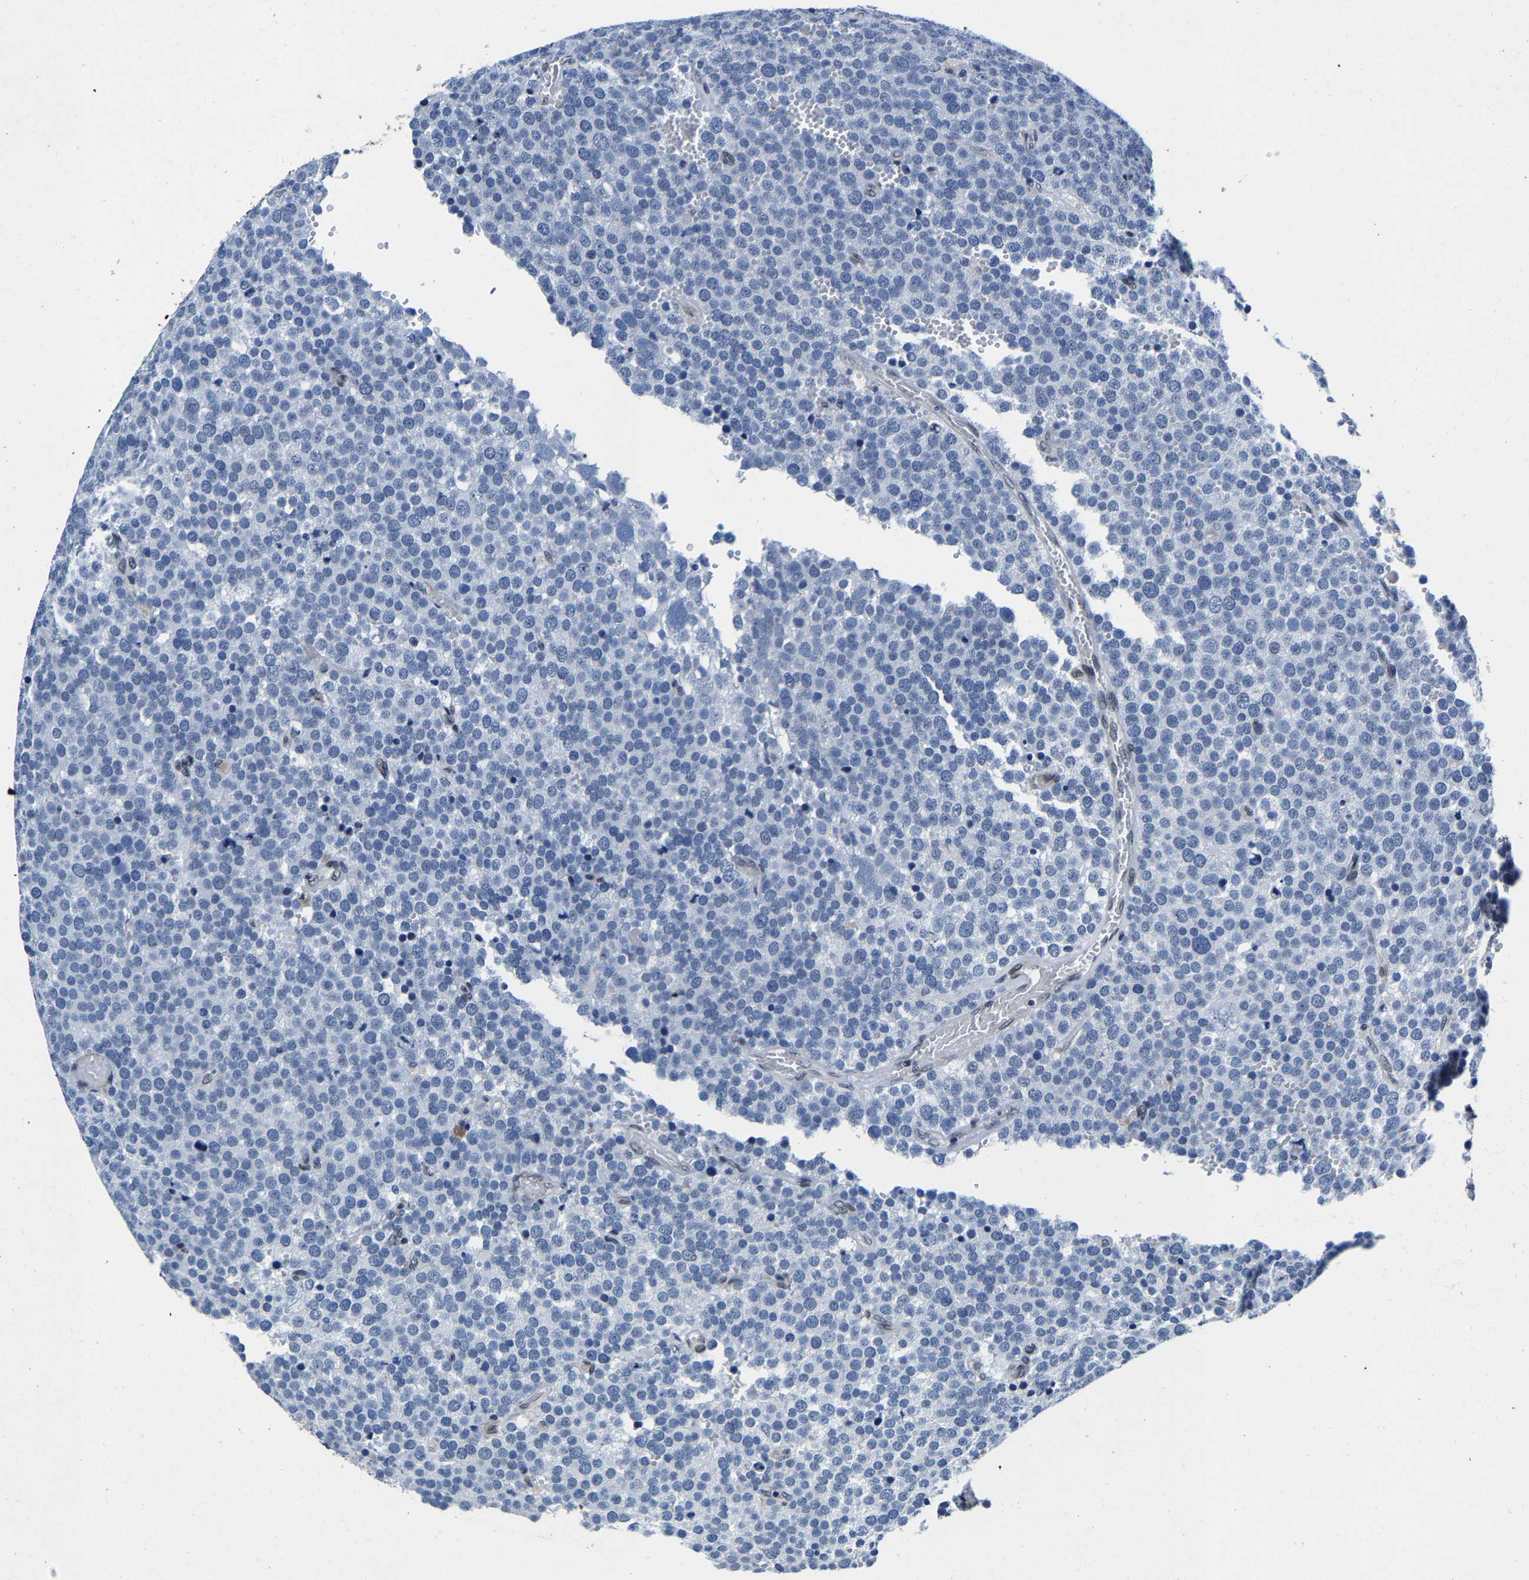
{"staining": {"intensity": "negative", "quantity": "none", "location": "none"}, "tissue": "testis cancer", "cell_type": "Tumor cells", "image_type": "cancer", "snomed": [{"axis": "morphology", "description": "Normal tissue, NOS"}, {"axis": "morphology", "description": "Seminoma, NOS"}, {"axis": "topography", "description": "Testis"}], "caption": "DAB immunohistochemical staining of testis cancer (seminoma) reveals no significant staining in tumor cells. (Brightfield microscopy of DAB (3,3'-diaminobenzidine) immunohistochemistry at high magnification).", "gene": "UBN2", "patient": {"sex": "male", "age": 71}}